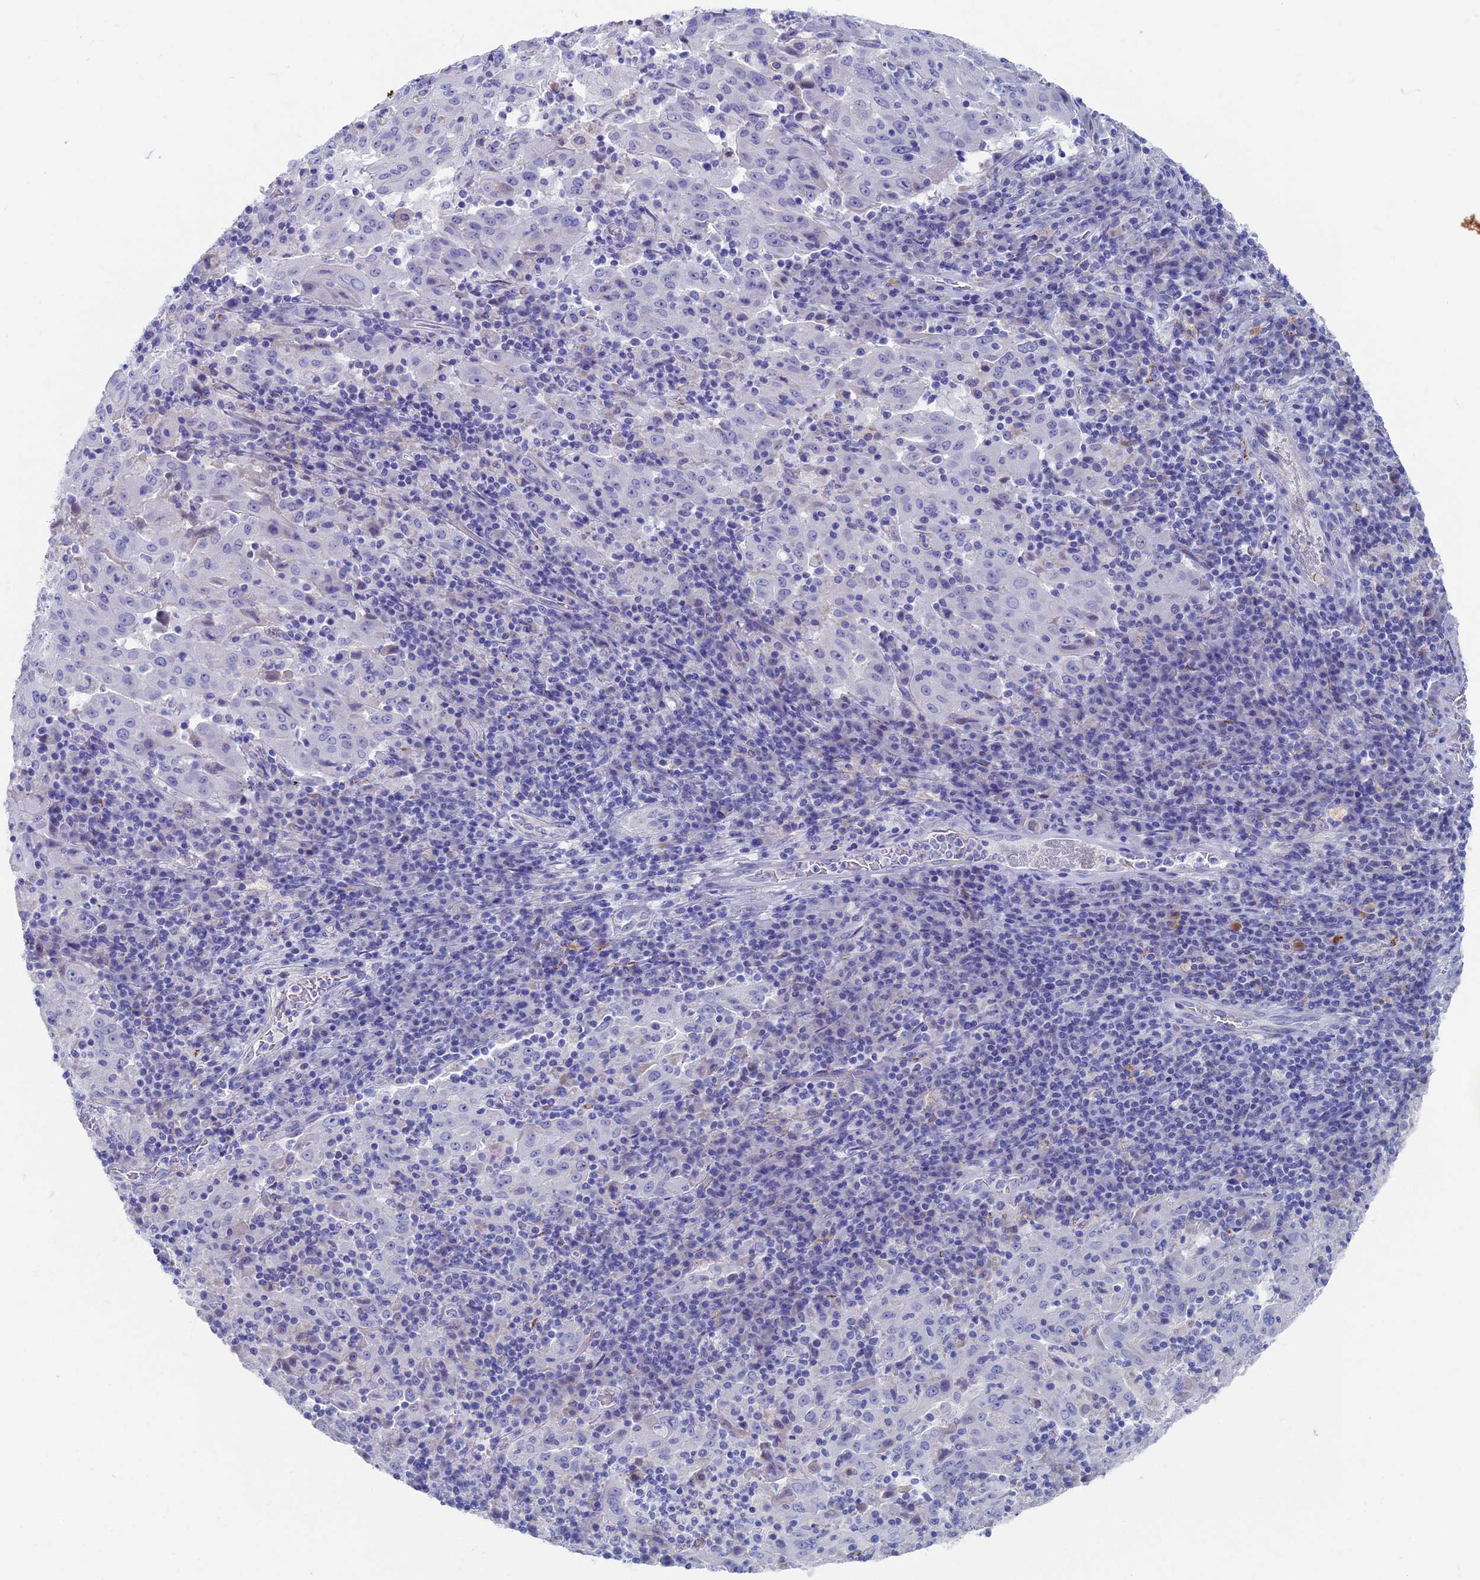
{"staining": {"intensity": "negative", "quantity": "none", "location": "none"}, "tissue": "pancreatic cancer", "cell_type": "Tumor cells", "image_type": "cancer", "snomed": [{"axis": "morphology", "description": "Adenocarcinoma, NOS"}, {"axis": "topography", "description": "Pancreas"}], "caption": "Immunohistochemistry histopathology image of human pancreatic cancer (adenocarcinoma) stained for a protein (brown), which exhibits no expression in tumor cells. (IHC, brightfield microscopy, high magnification).", "gene": "OAT", "patient": {"sex": "male", "age": 63}}